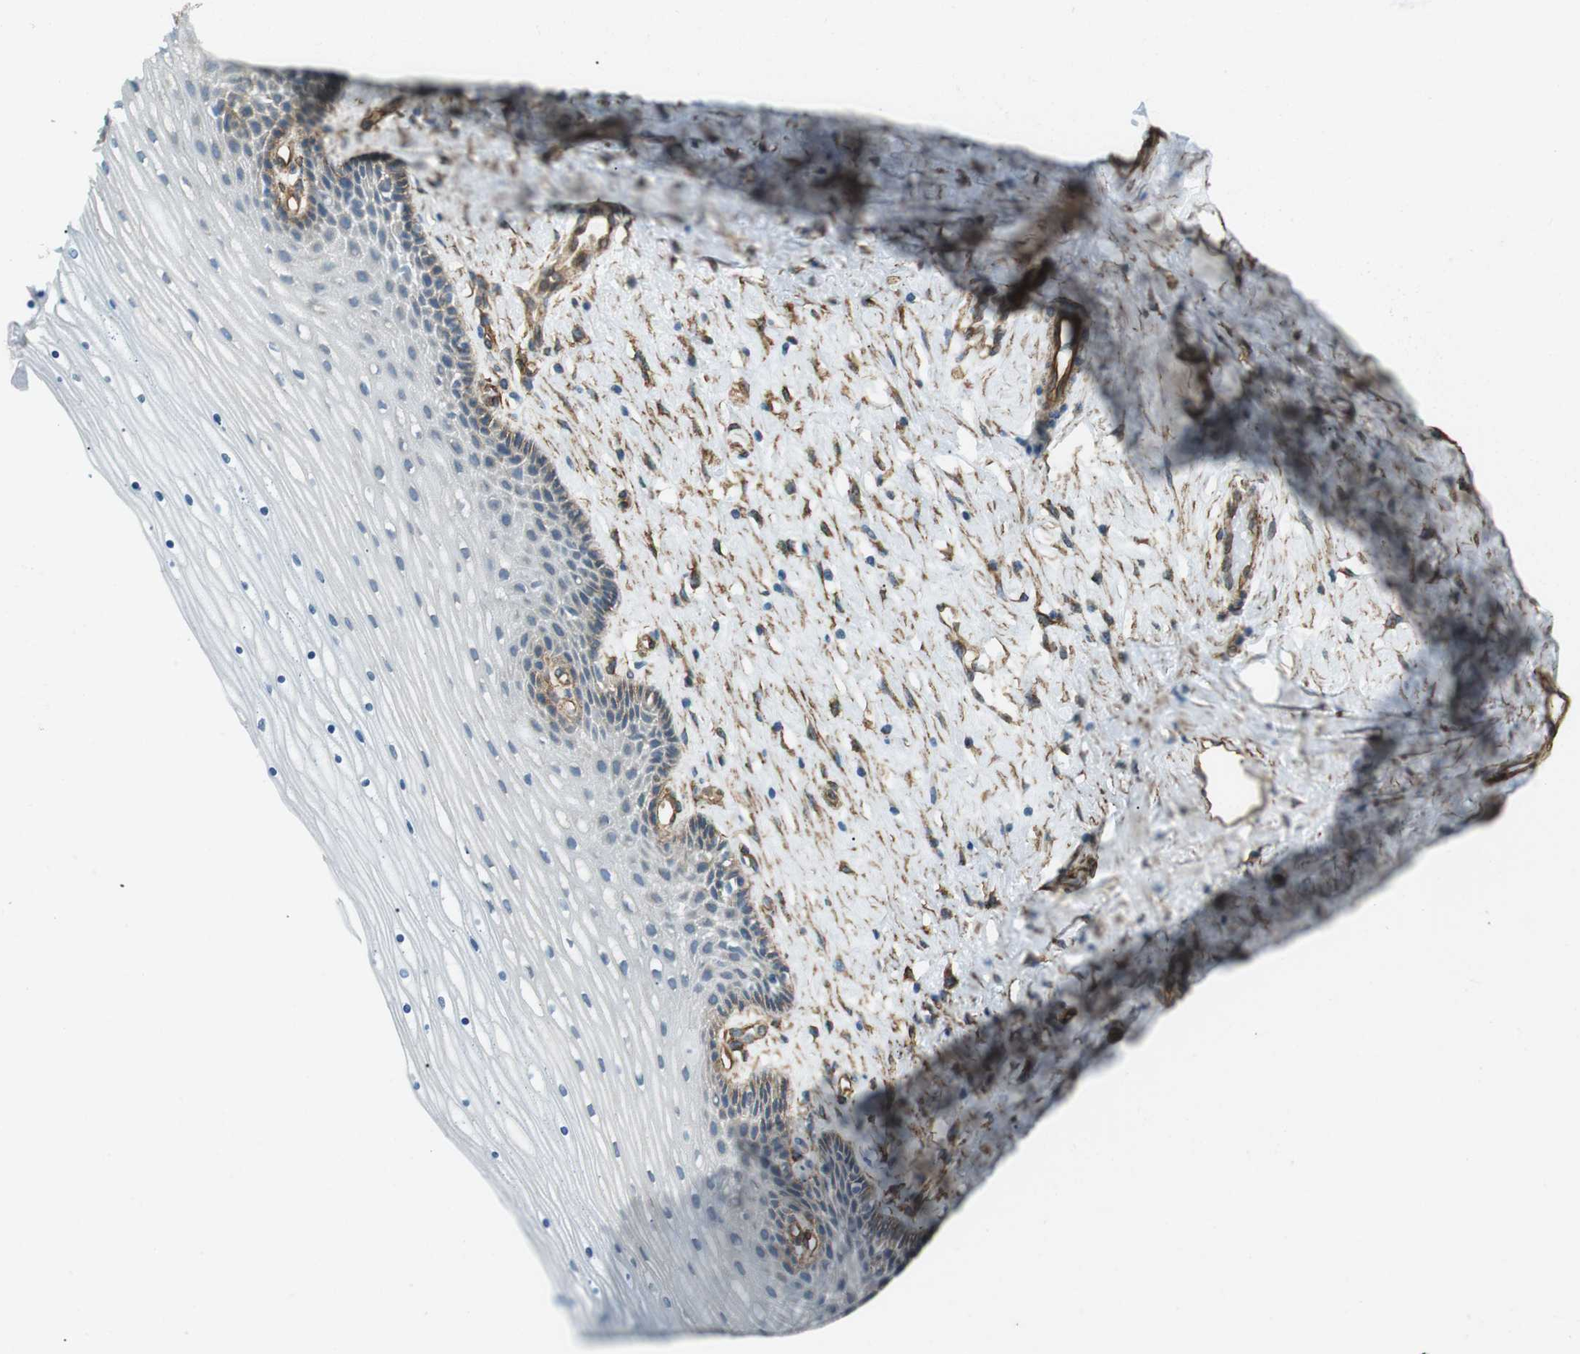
{"staining": {"intensity": "weak", "quantity": ">75%", "location": "cytoplasmic/membranous"}, "tissue": "cervix", "cell_type": "Glandular cells", "image_type": "normal", "snomed": [{"axis": "morphology", "description": "Normal tissue, NOS"}, {"axis": "topography", "description": "Cervix"}], "caption": "Protein expression by immunohistochemistry reveals weak cytoplasmic/membranous expression in approximately >75% of glandular cells in benign cervix.", "gene": "ODR4", "patient": {"sex": "female", "age": 39}}